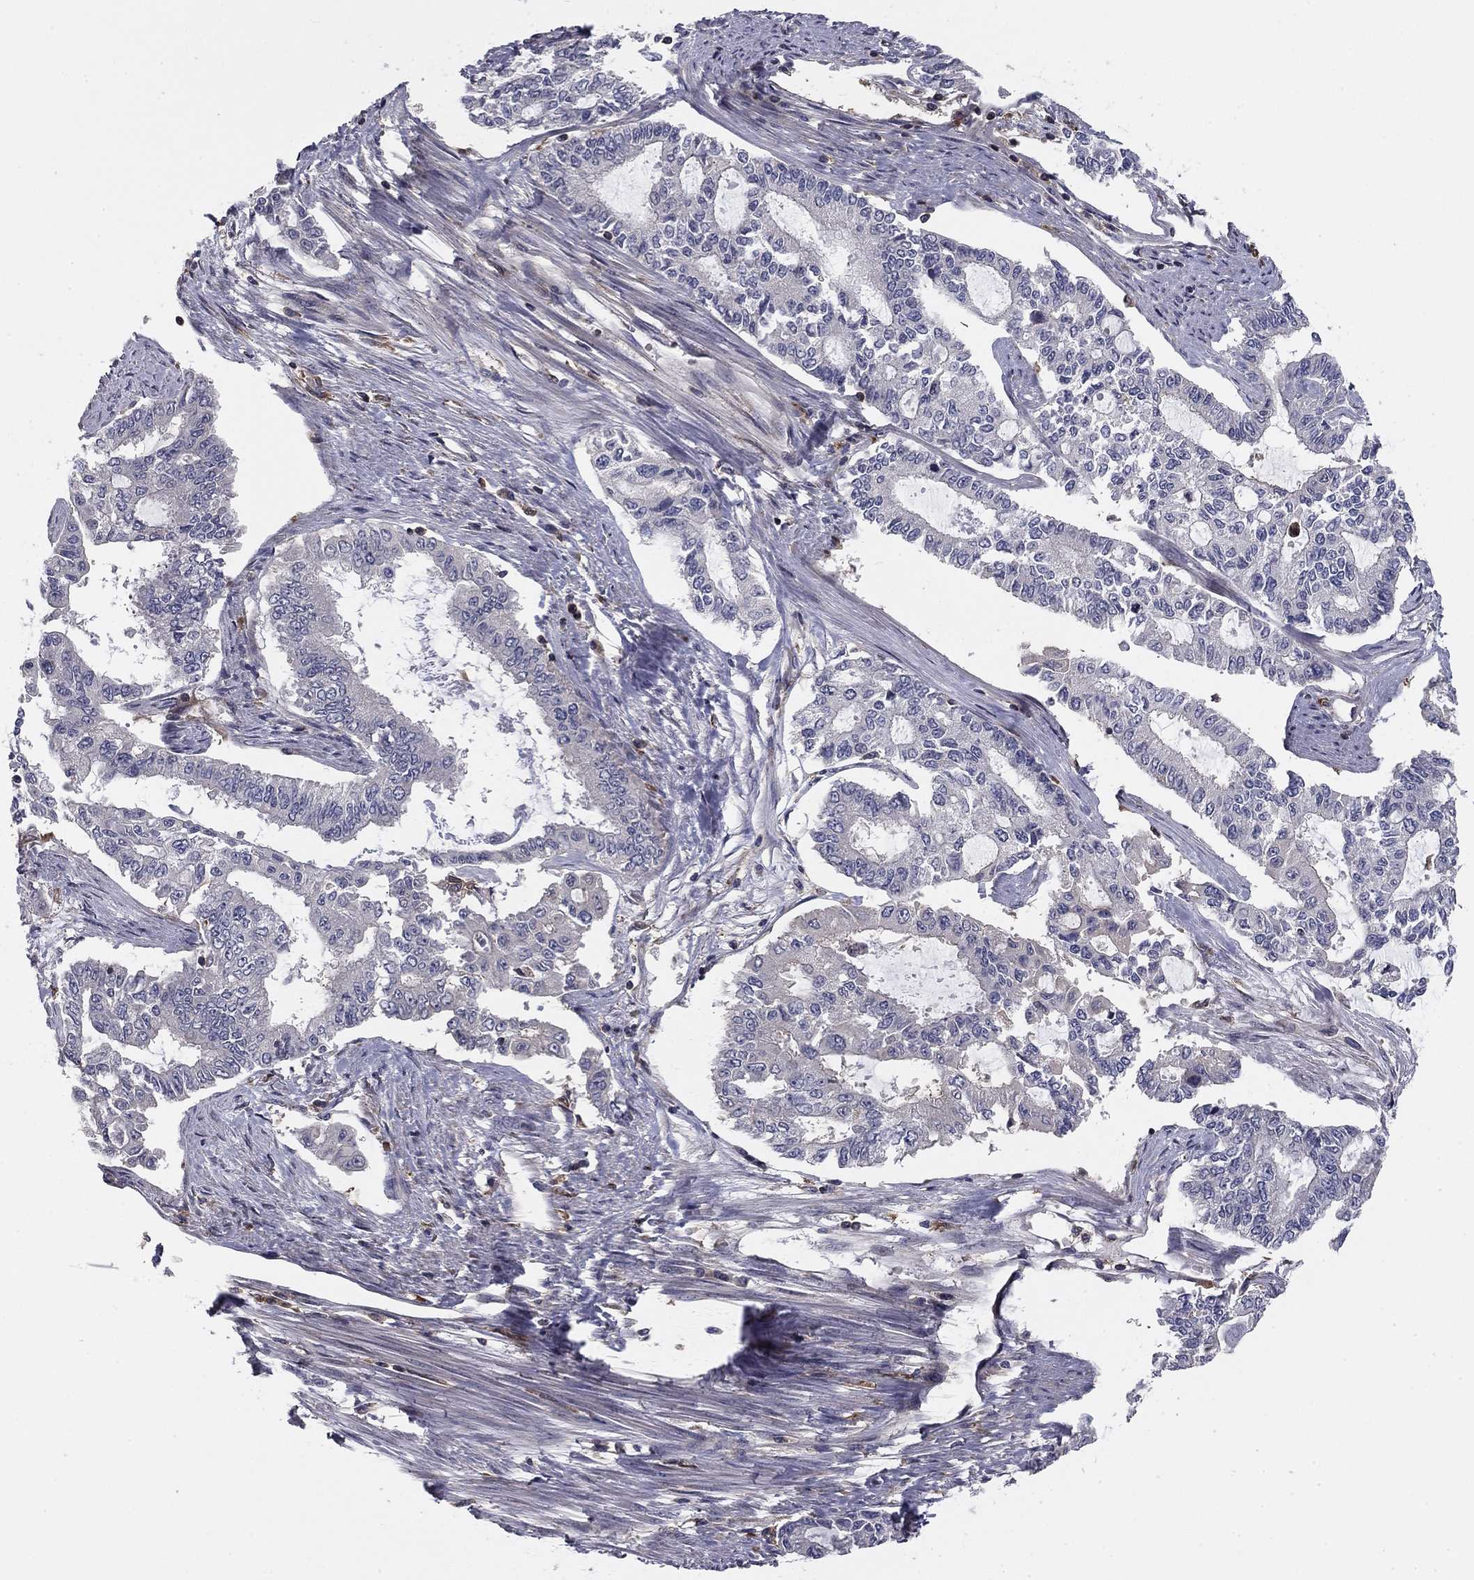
{"staining": {"intensity": "negative", "quantity": "none", "location": "none"}, "tissue": "endometrial cancer", "cell_type": "Tumor cells", "image_type": "cancer", "snomed": [{"axis": "morphology", "description": "Adenocarcinoma, NOS"}, {"axis": "topography", "description": "Uterus"}], "caption": "DAB immunohistochemical staining of human adenocarcinoma (endometrial) displays no significant positivity in tumor cells.", "gene": "PLCB2", "patient": {"sex": "female", "age": 59}}